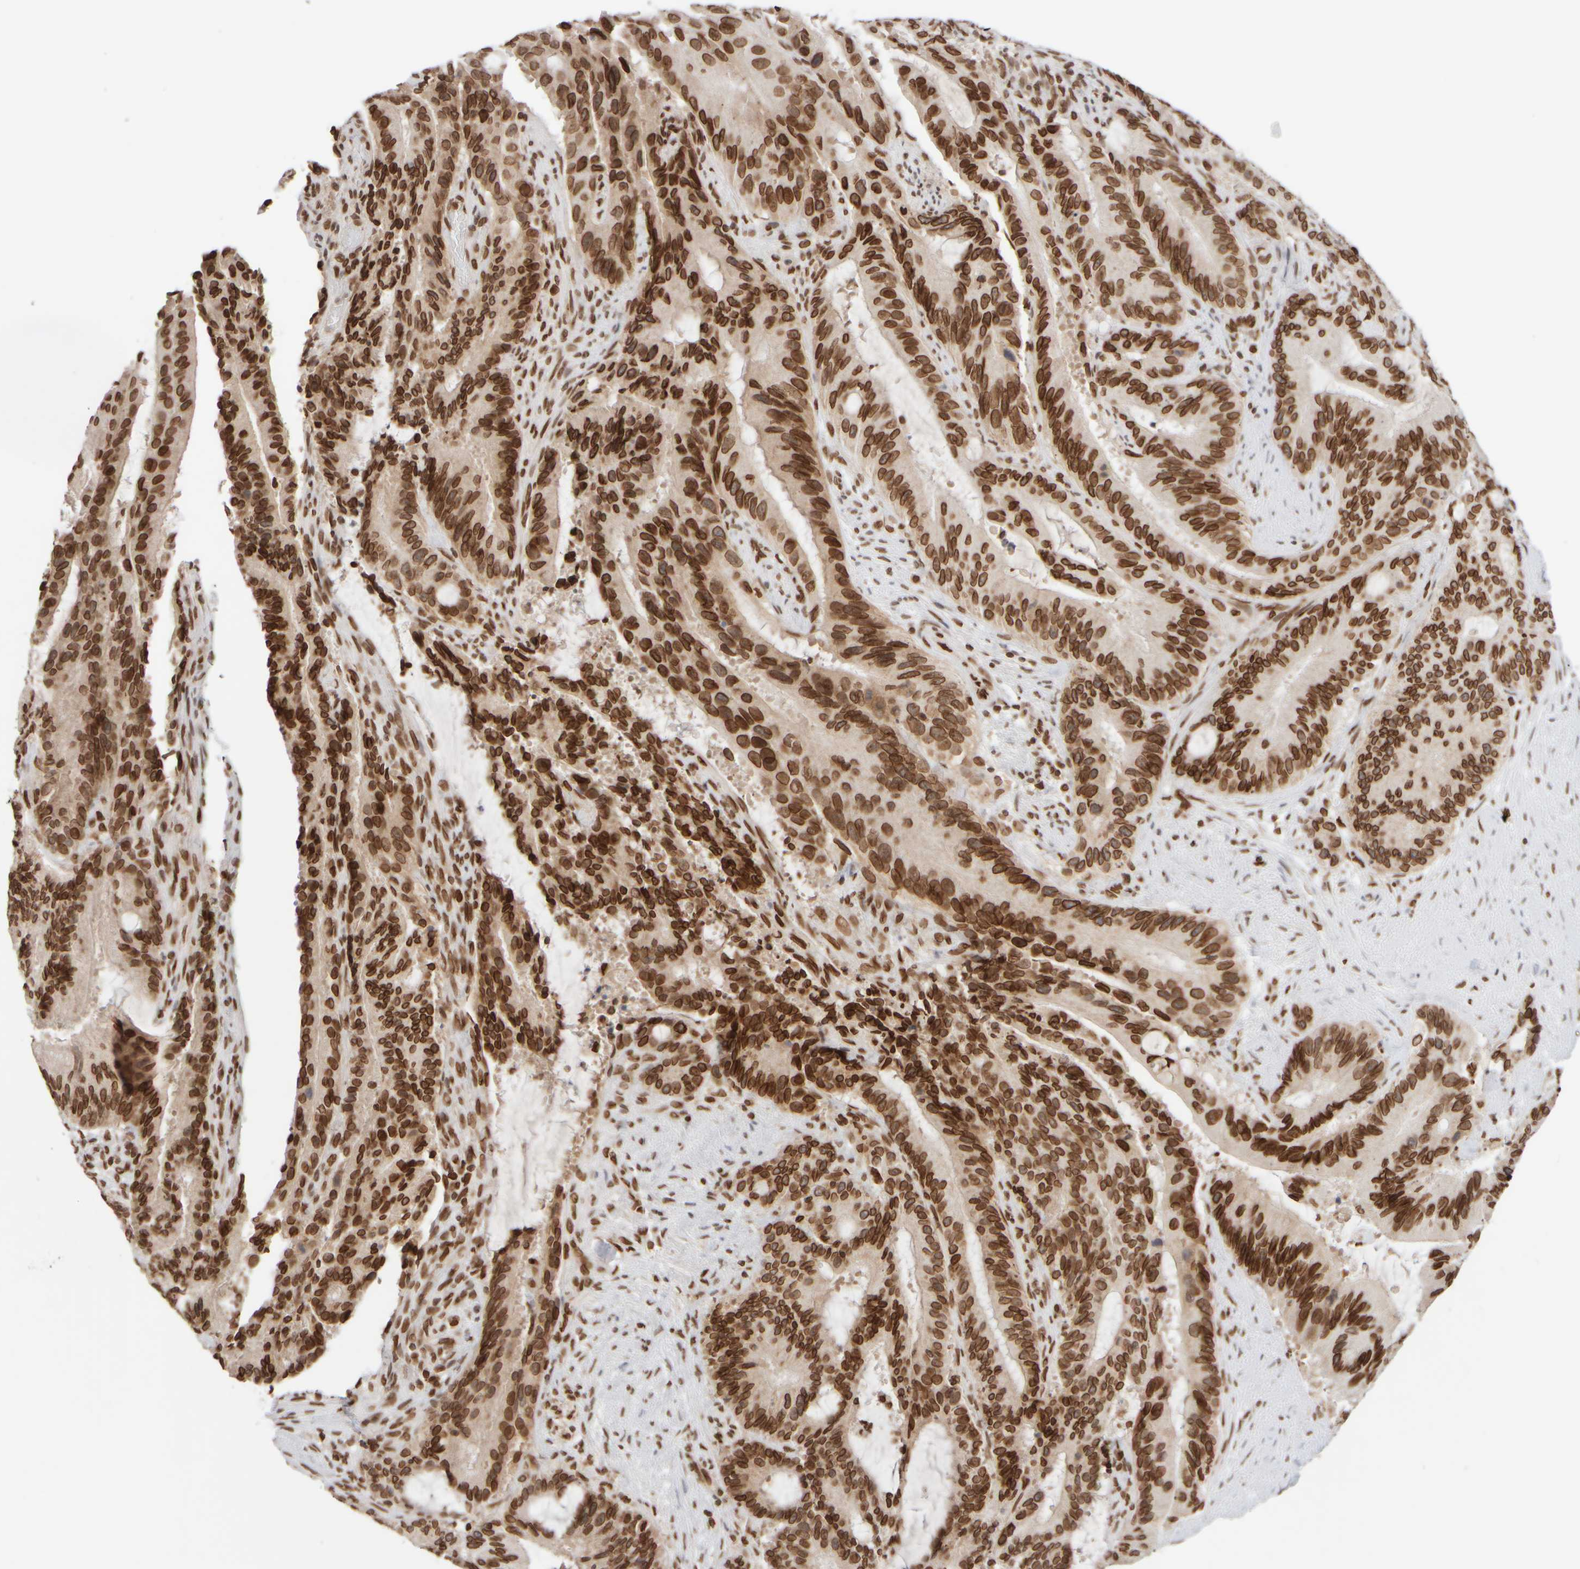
{"staining": {"intensity": "strong", "quantity": ">75%", "location": "cytoplasmic/membranous,nuclear"}, "tissue": "liver cancer", "cell_type": "Tumor cells", "image_type": "cancer", "snomed": [{"axis": "morphology", "description": "Normal tissue, NOS"}, {"axis": "morphology", "description": "Cholangiocarcinoma"}, {"axis": "topography", "description": "Liver"}, {"axis": "topography", "description": "Peripheral nerve tissue"}], "caption": "A brown stain labels strong cytoplasmic/membranous and nuclear positivity of a protein in cholangiocarcinoma (liver) tumor cells.", "gene": "ZC3HC1", "patient": {"sex": "female", "age": 73}}